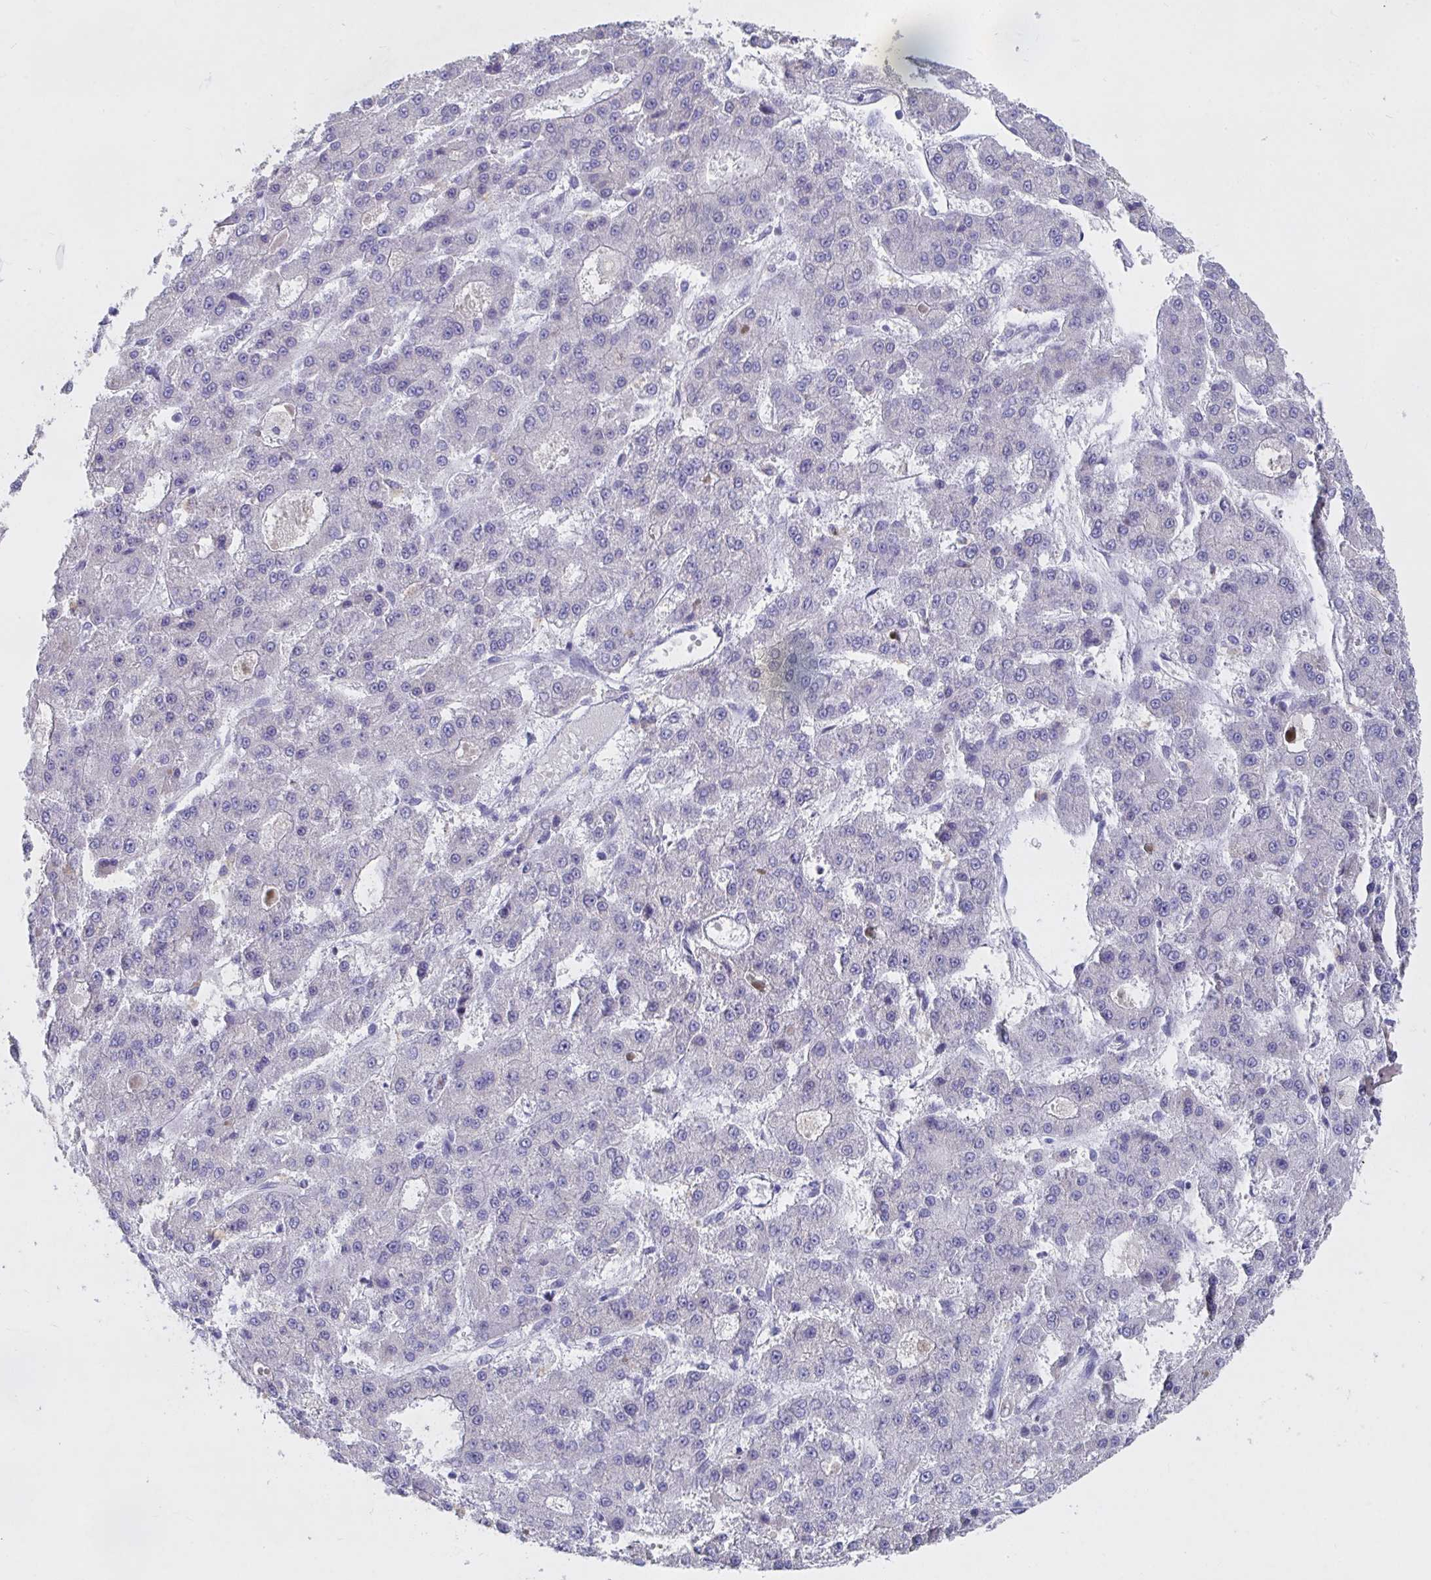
{"staining": {"intensity": "negative", "quantity": "none", "location": "none"}, "tissue": "liver cancer", "cell_type": "Tumor cells", "image_type": "cancer", "snomed": [{"axis": "morphology", "description": "Carcinoma, Hepatocellular, NOS"}, {"axis": "topography", "description": "Liver"}], "caption": "Immunohistochemistry of liver cancer demonstrates no expression in tumor cells. (Stains: DAB IHC with hematoxylin counter stain, Microscopy: brightfield microscopy at high magnification).", "gene": "ZNF561", "patient": {"sex": "male", "age": 70}}